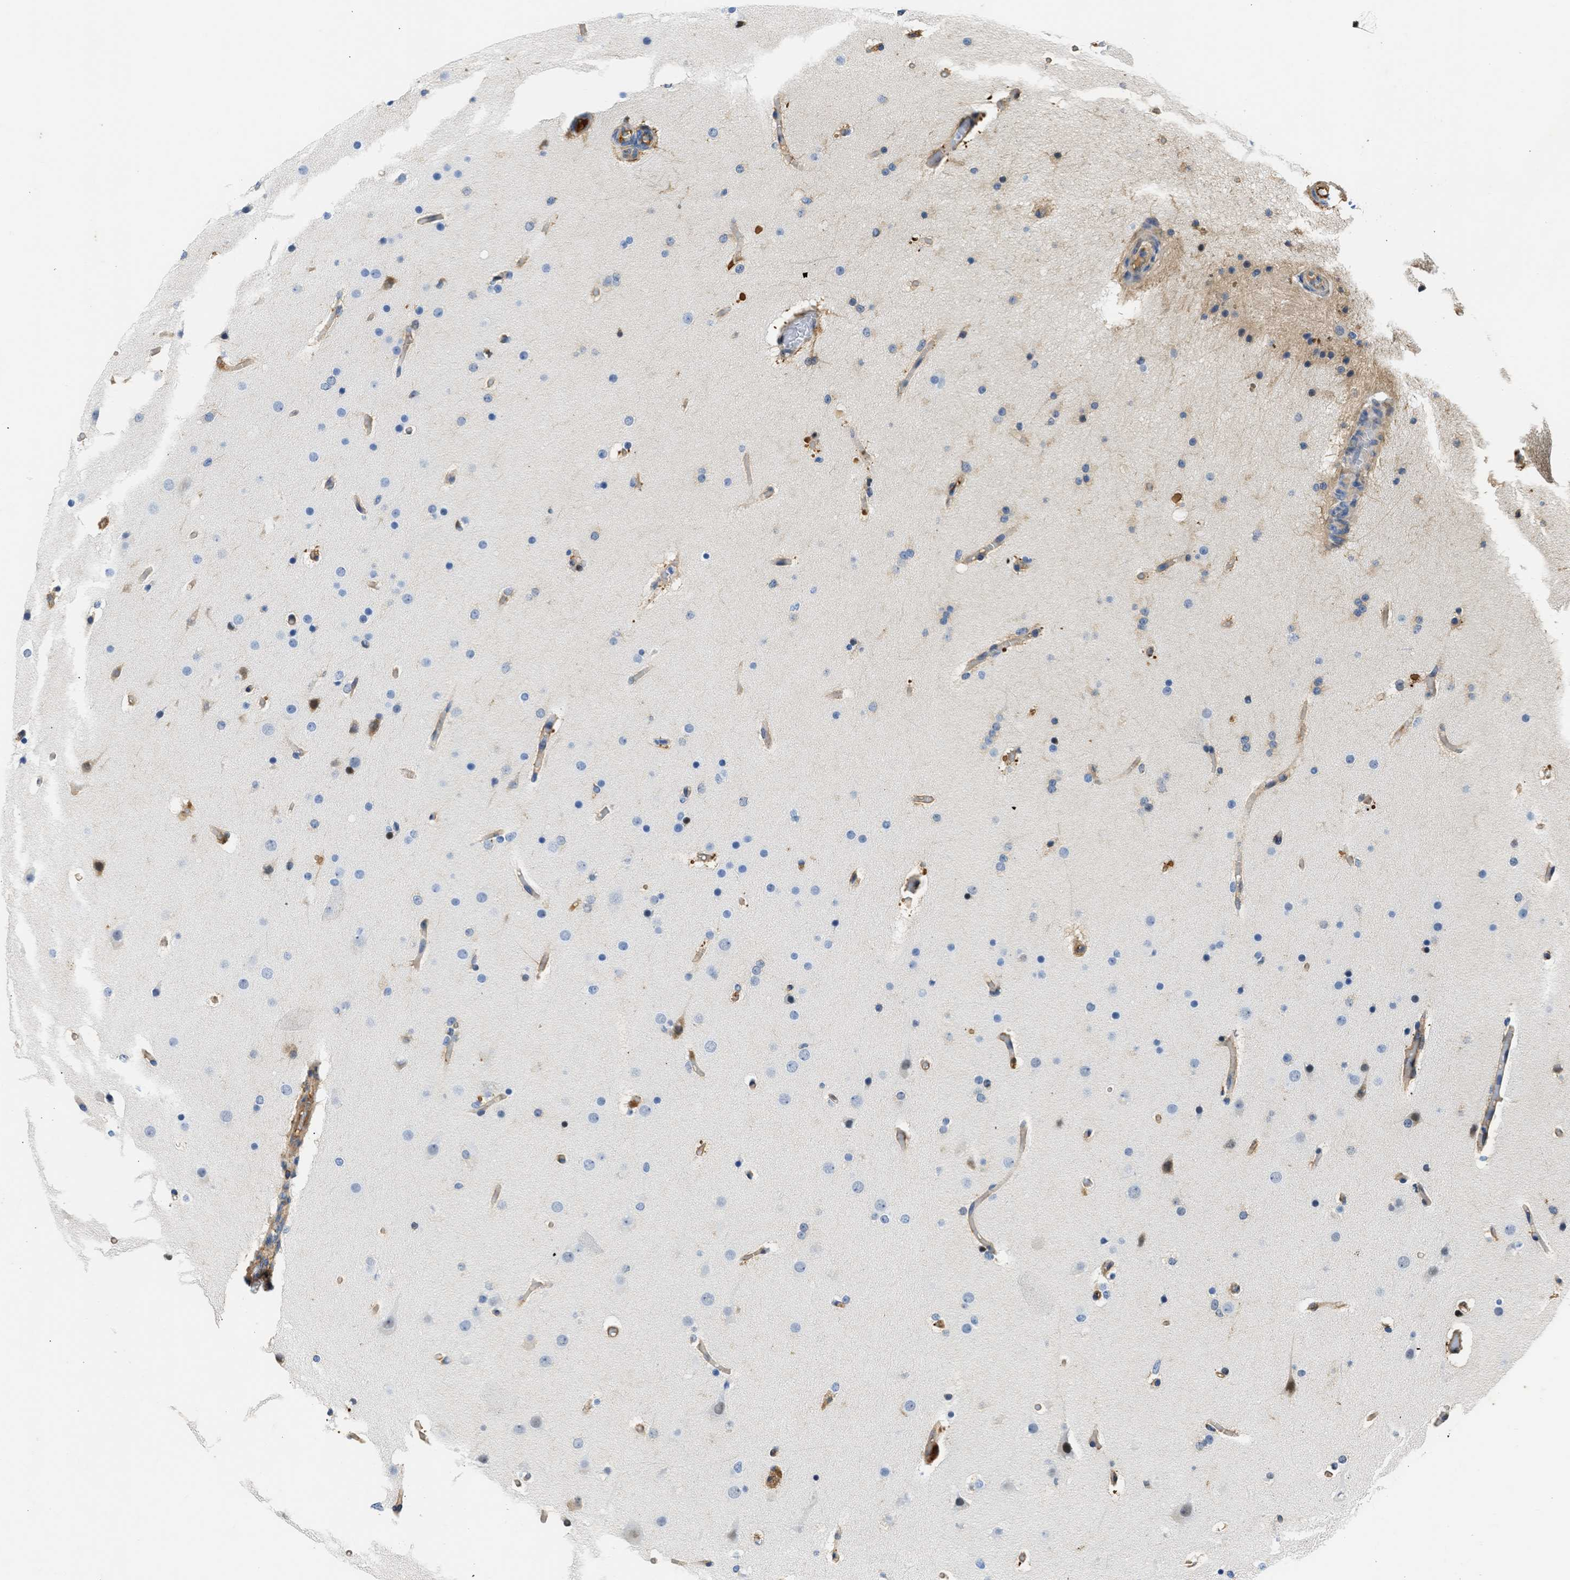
{"staining": {"intensity": "negative", "quantity": "none", "location": "none"}, "tissue": "glioma", "cell_type": "Tumor cells", "image_type": "cancer", "snomed": [{"axis": "morphology", "description": "Glioma, malignant, High grade"}, {"axis": "topography", "description": "Cerebral cortex"}], "caption": "The photomicrograph demonstrates no staining of tumor cells in glioma.", "gene": "MAS1L", "patient": {"sex": "female", "age": 36}}